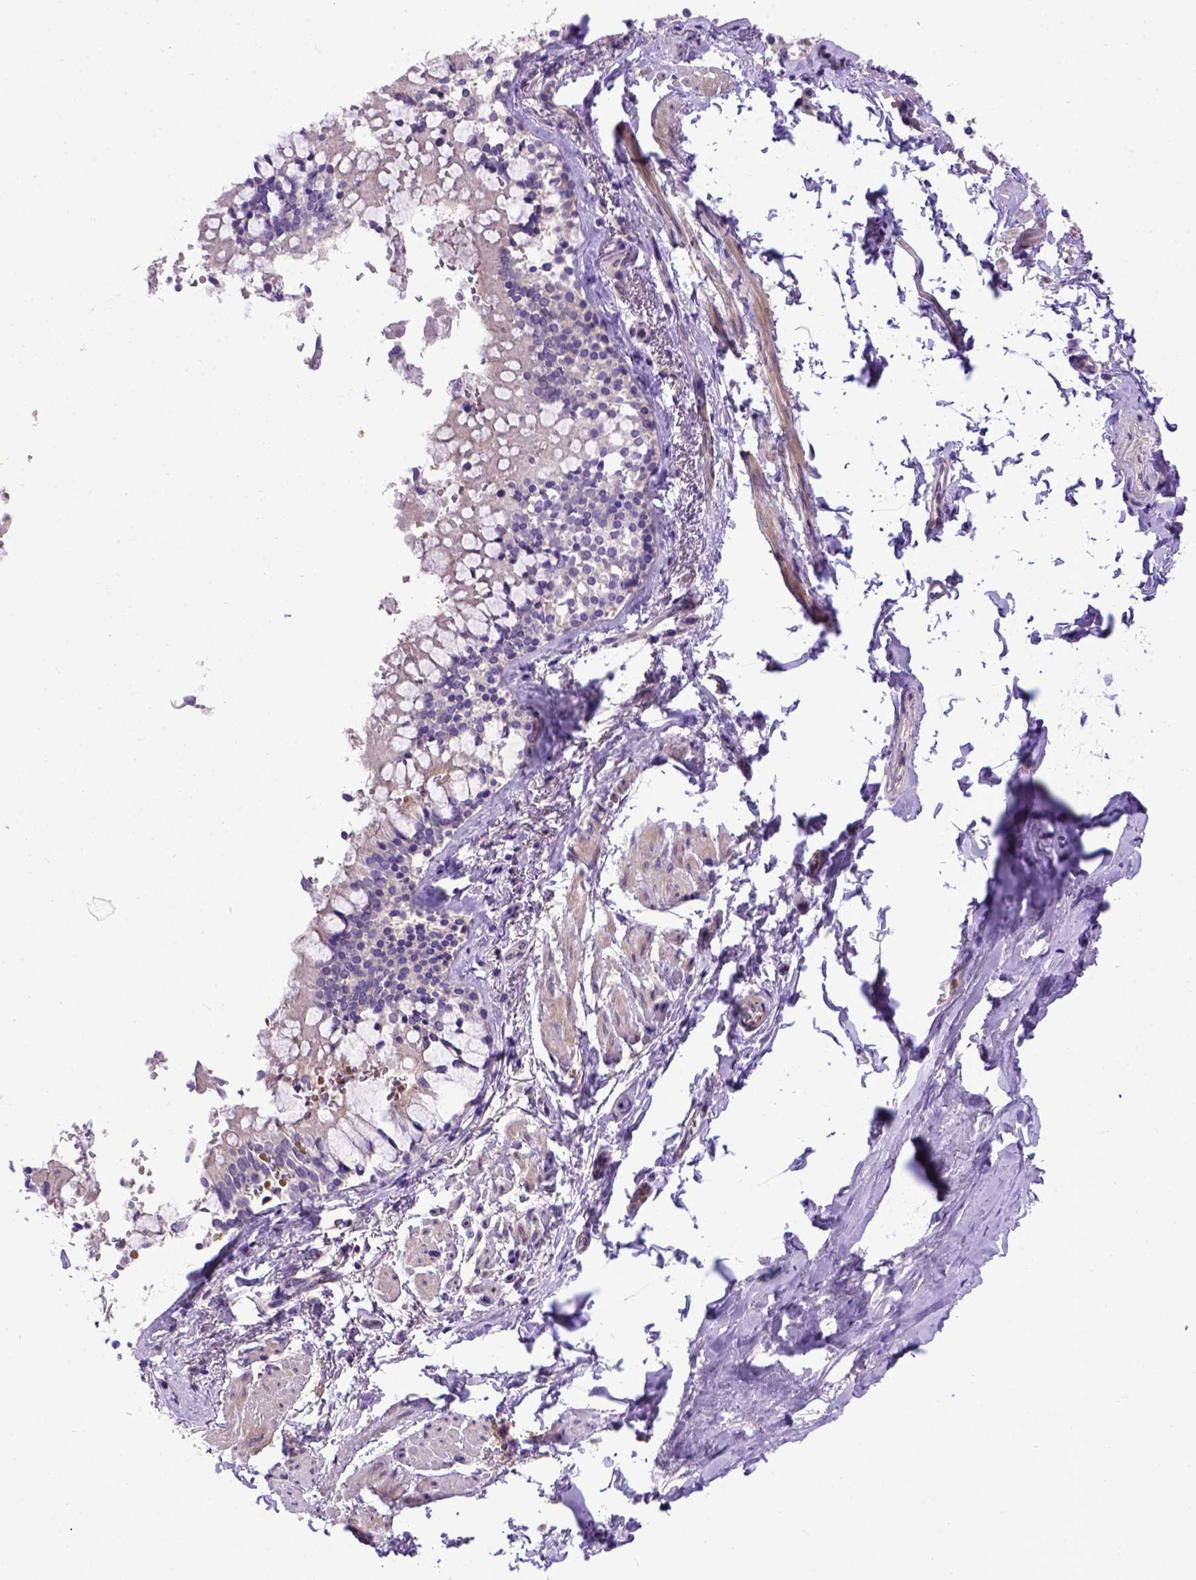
{"staining": {"intensity": "negative", "quantity": "none", "location": "none"}, "tissue": "adipose tissue", "cell_type": "Adipocytes", "image_type": "normal", "snomed": [{"axis": "morphology", "description": "Normal tissue, NOS"}, {"axis": "topography", "description": "Cartilage tissue"}, {"axis": "topography", "description": "Bronchus"}, {"axis": "topography", "description": "Peripheral nerve tissue"}], "caption": "DAB (3,3'-diaminobenzidine) immunohistochemical staining of benign adipose tissue displays no significant staining in adipocytes. (DAB (3,3'-diaminobenzidine) immunohistochemistry visualized using brightfield microscopy, high magnification).", "gene": "ADAM12", "patient": {"sex": "male", "age": 67}}